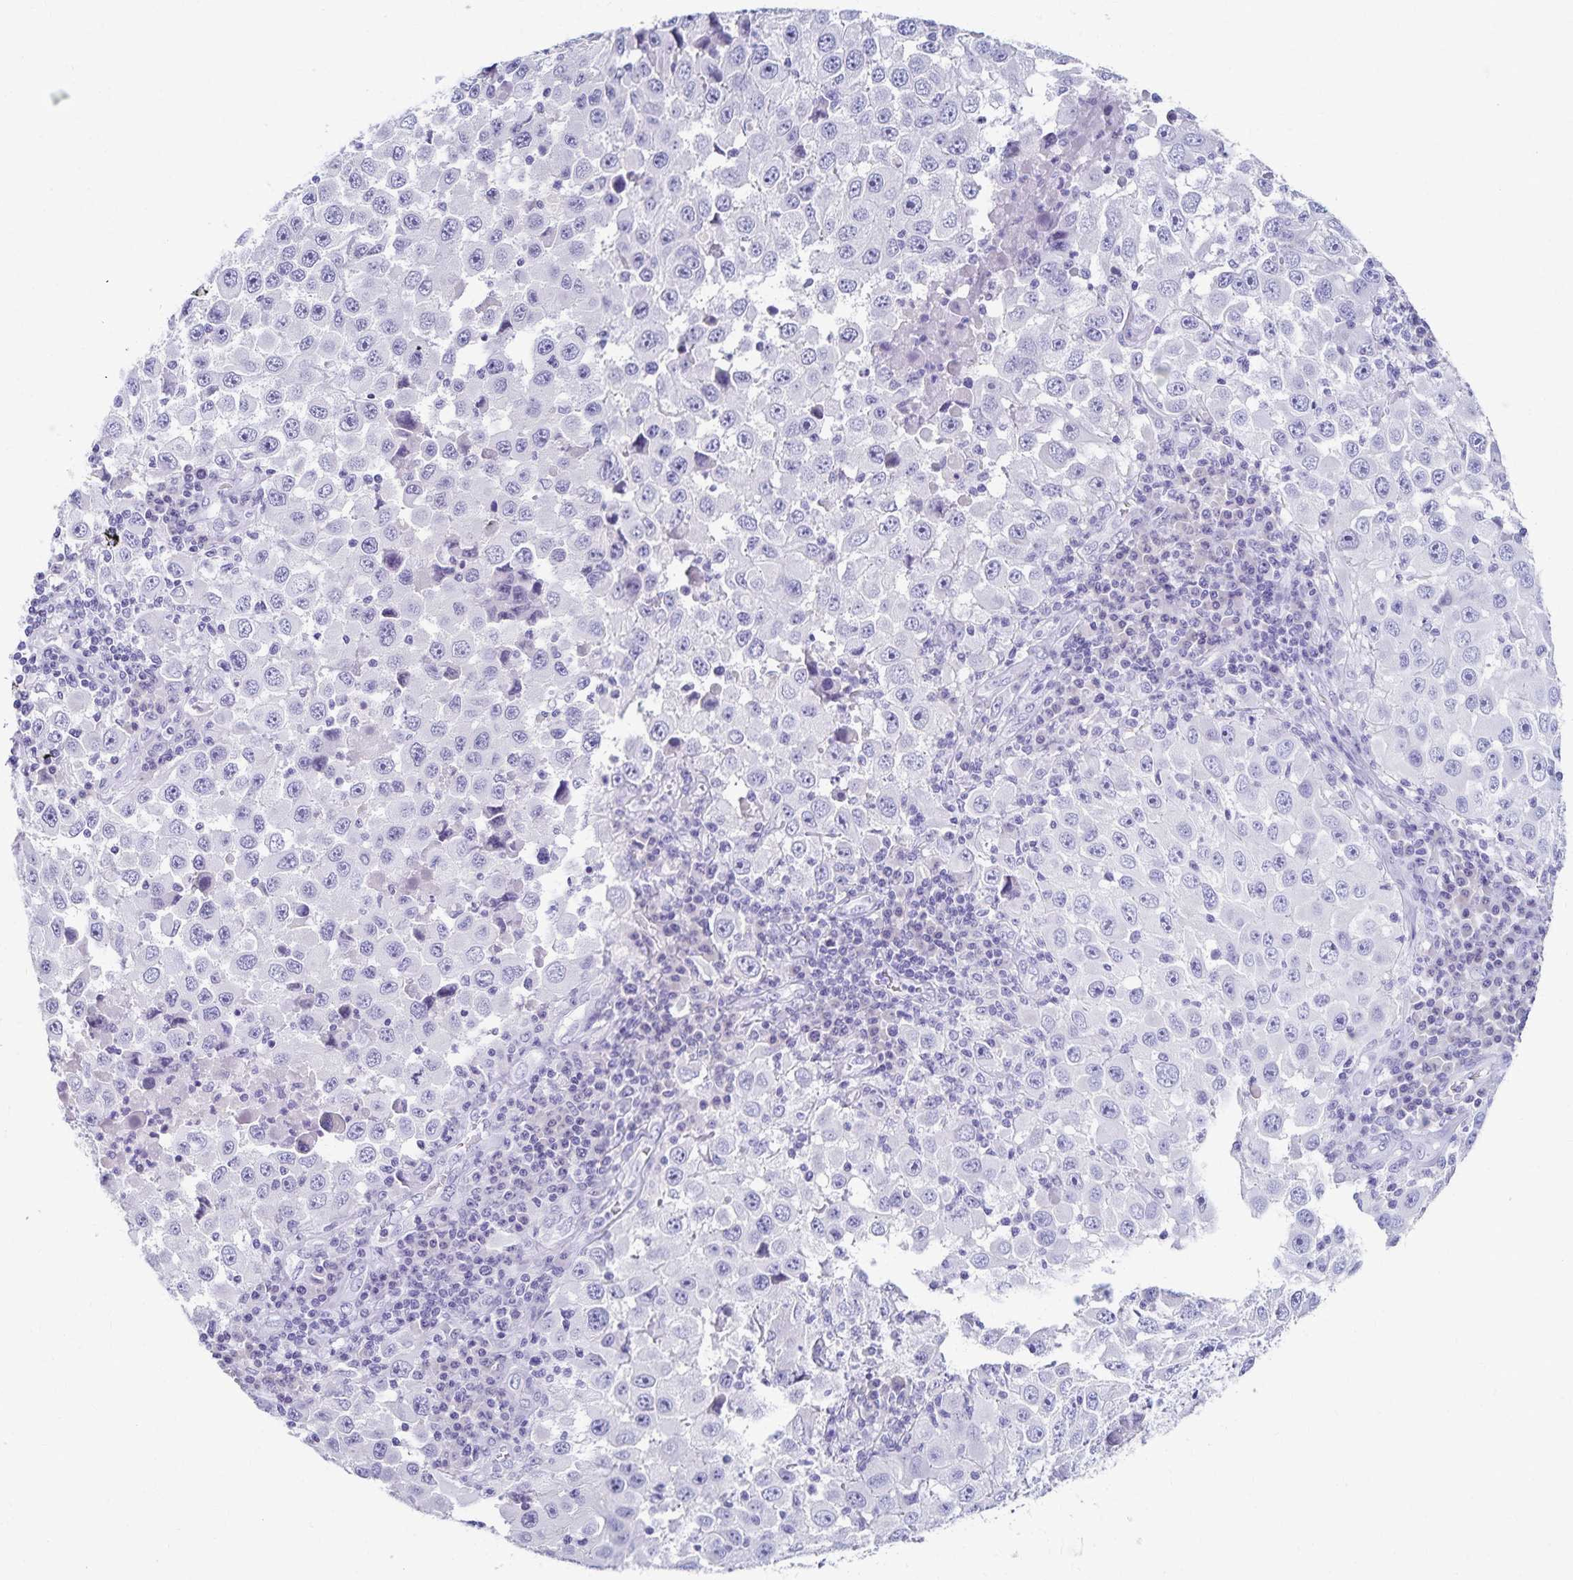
{"staining": {"intensity": "negative", "quantity": "none", "location": "none"}, "tissue": "melanoma", "cell_type": "Tumor cells", "image_type": "cancer", "snomed": [{"axis": "morphology", "description": "Malignant melanoma, Metastatic site"}, {"axis": "topography", "description": "Lymph node"}], "caption": "The histopathology image exhibits no staining of tumor cells in melanoma.", "gene": "C2orf50", "patient": {"sex": "female", "age": 67}}